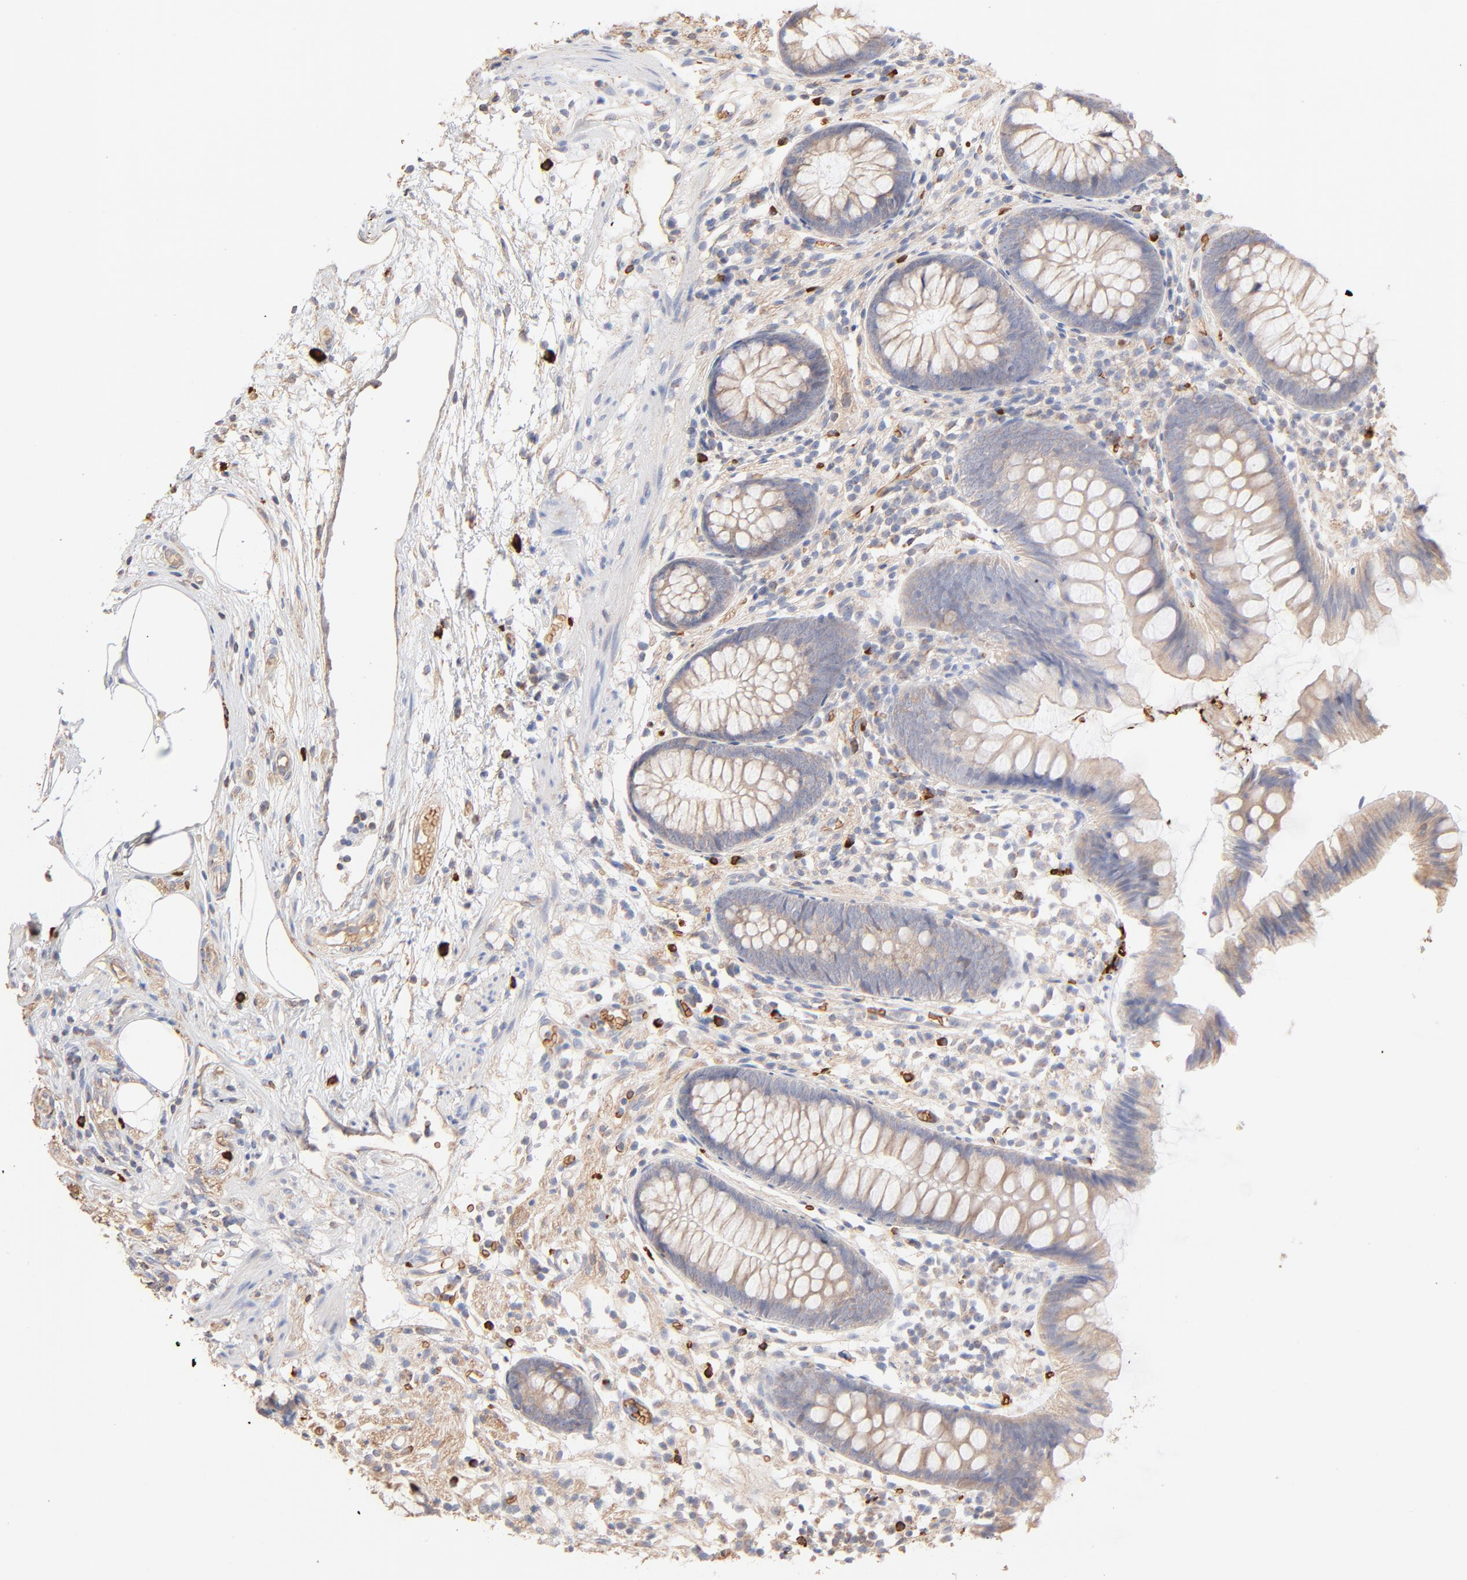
{"staining": {"intensity": "negative", "quantity": "none", "location": "none"}, "tissue": "appendix", "cell_type": "Glandular cells", "image_type": "normal", "snomed": [{"axis": "morphology", "description": "Normal tissue, NOS"}, {"axis": "topography", "description": "Appendix"}], "caption": "Glandular cells are negative for protein expression in unremarkable human appendix. The staining is performed using DAB brown chromogen with nuclei counter-stained in using hematoxylin.", "gene": "SPTB", "patient": {"sex": "male", "age": 38}}